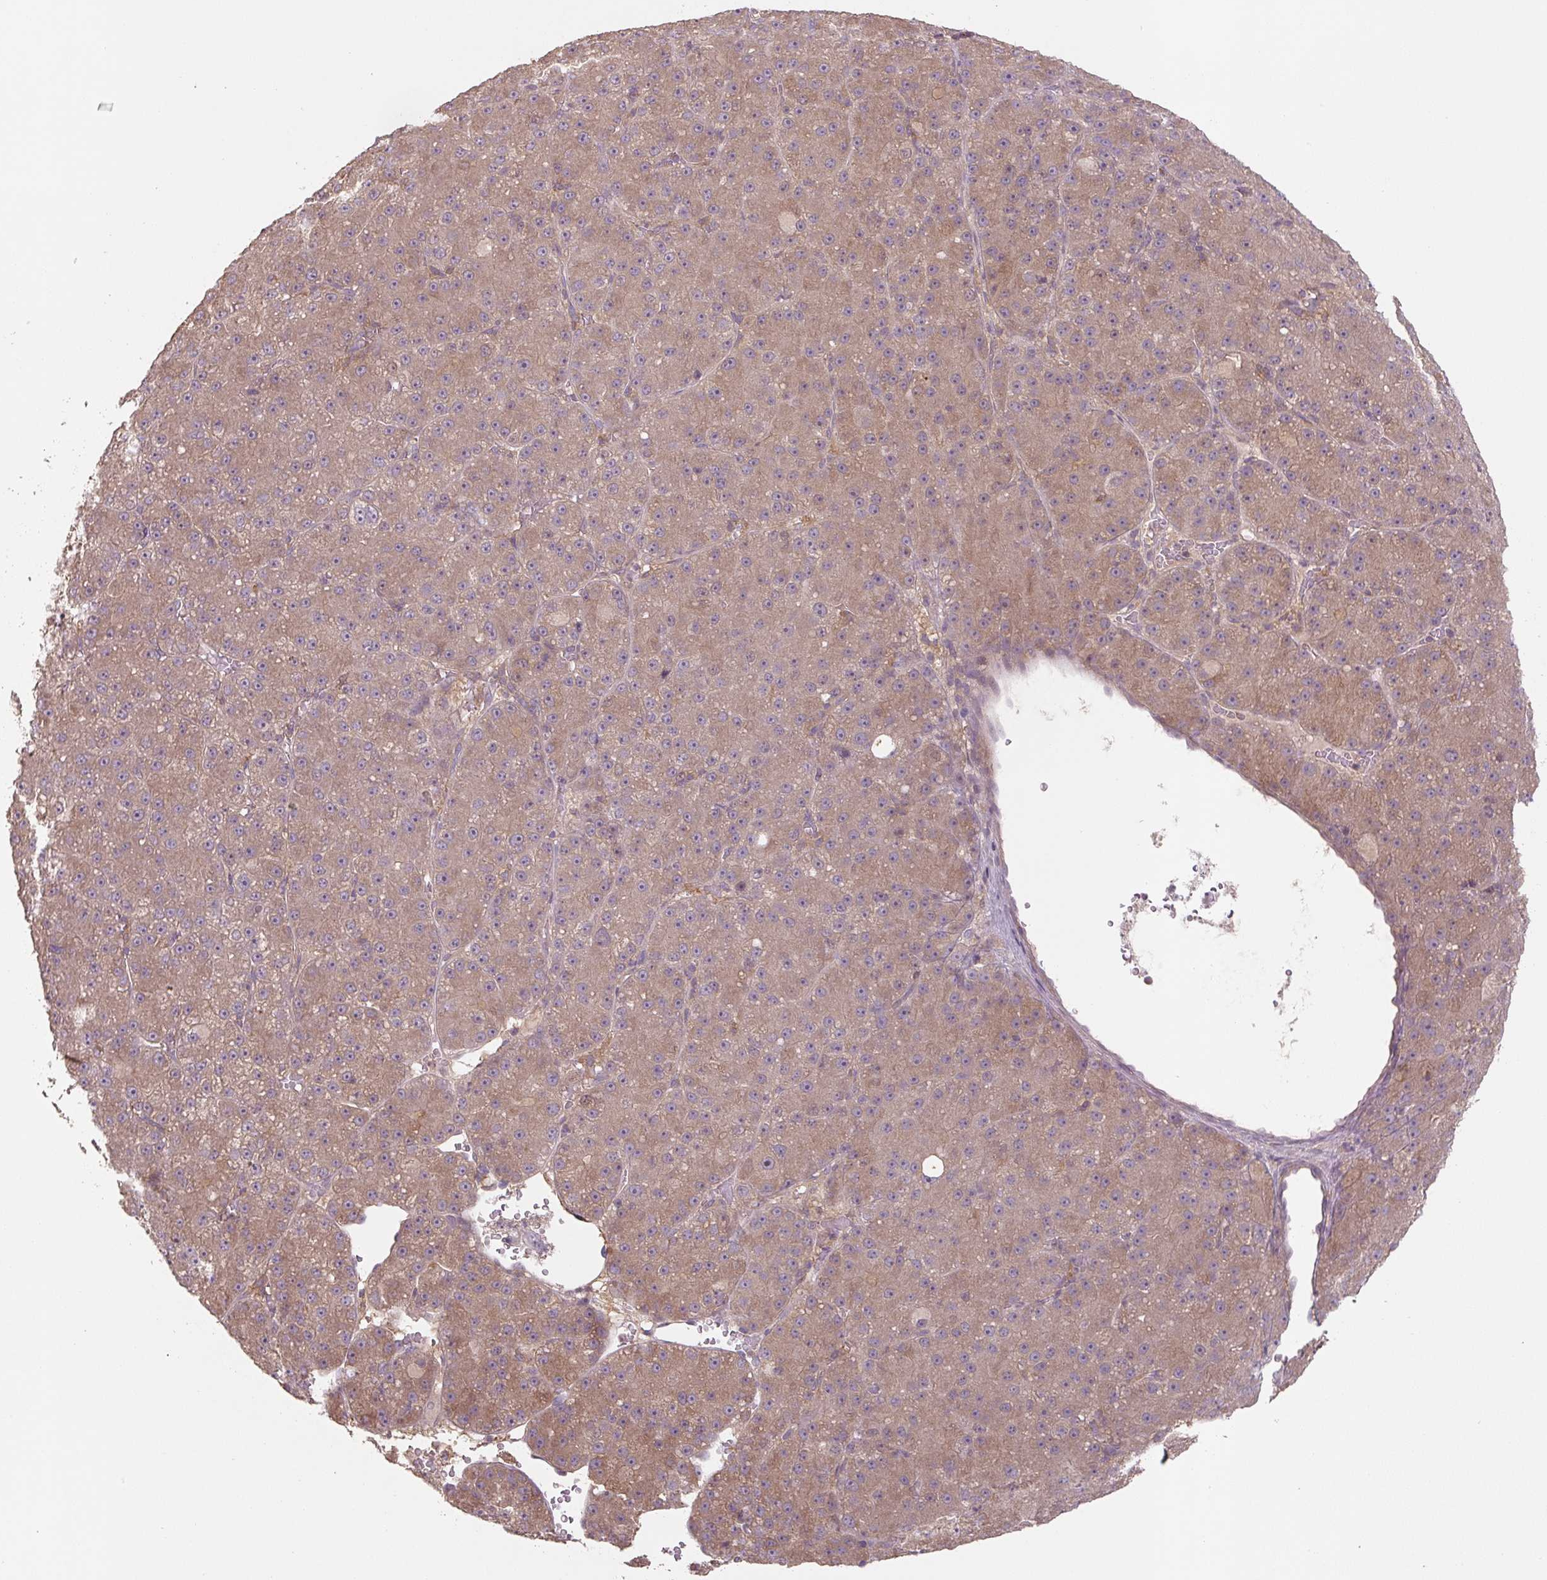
{"staining": {"intensity": "moderate", "quantity": ">75%", "location": "cytoplasmic/membranous"}, "tissue": "liver cancer", "cell_type": "Tumor cells", "image_type": "cancer", "snomed": [{"axis": "morphology", "description": "Carcinoma, Hepatocellular, NOS"}, {"axis": "topography", "description": "Liver"}], "caption": "Liver hepatocellular carcinoma tissue demonstrates moderate cytoplasmic/membranous positivity in about >75% of tumor cells, visualized by immunohistochemistry.", "gene": "C2orf73", "patient": {"sex": "male", "age": 67}}